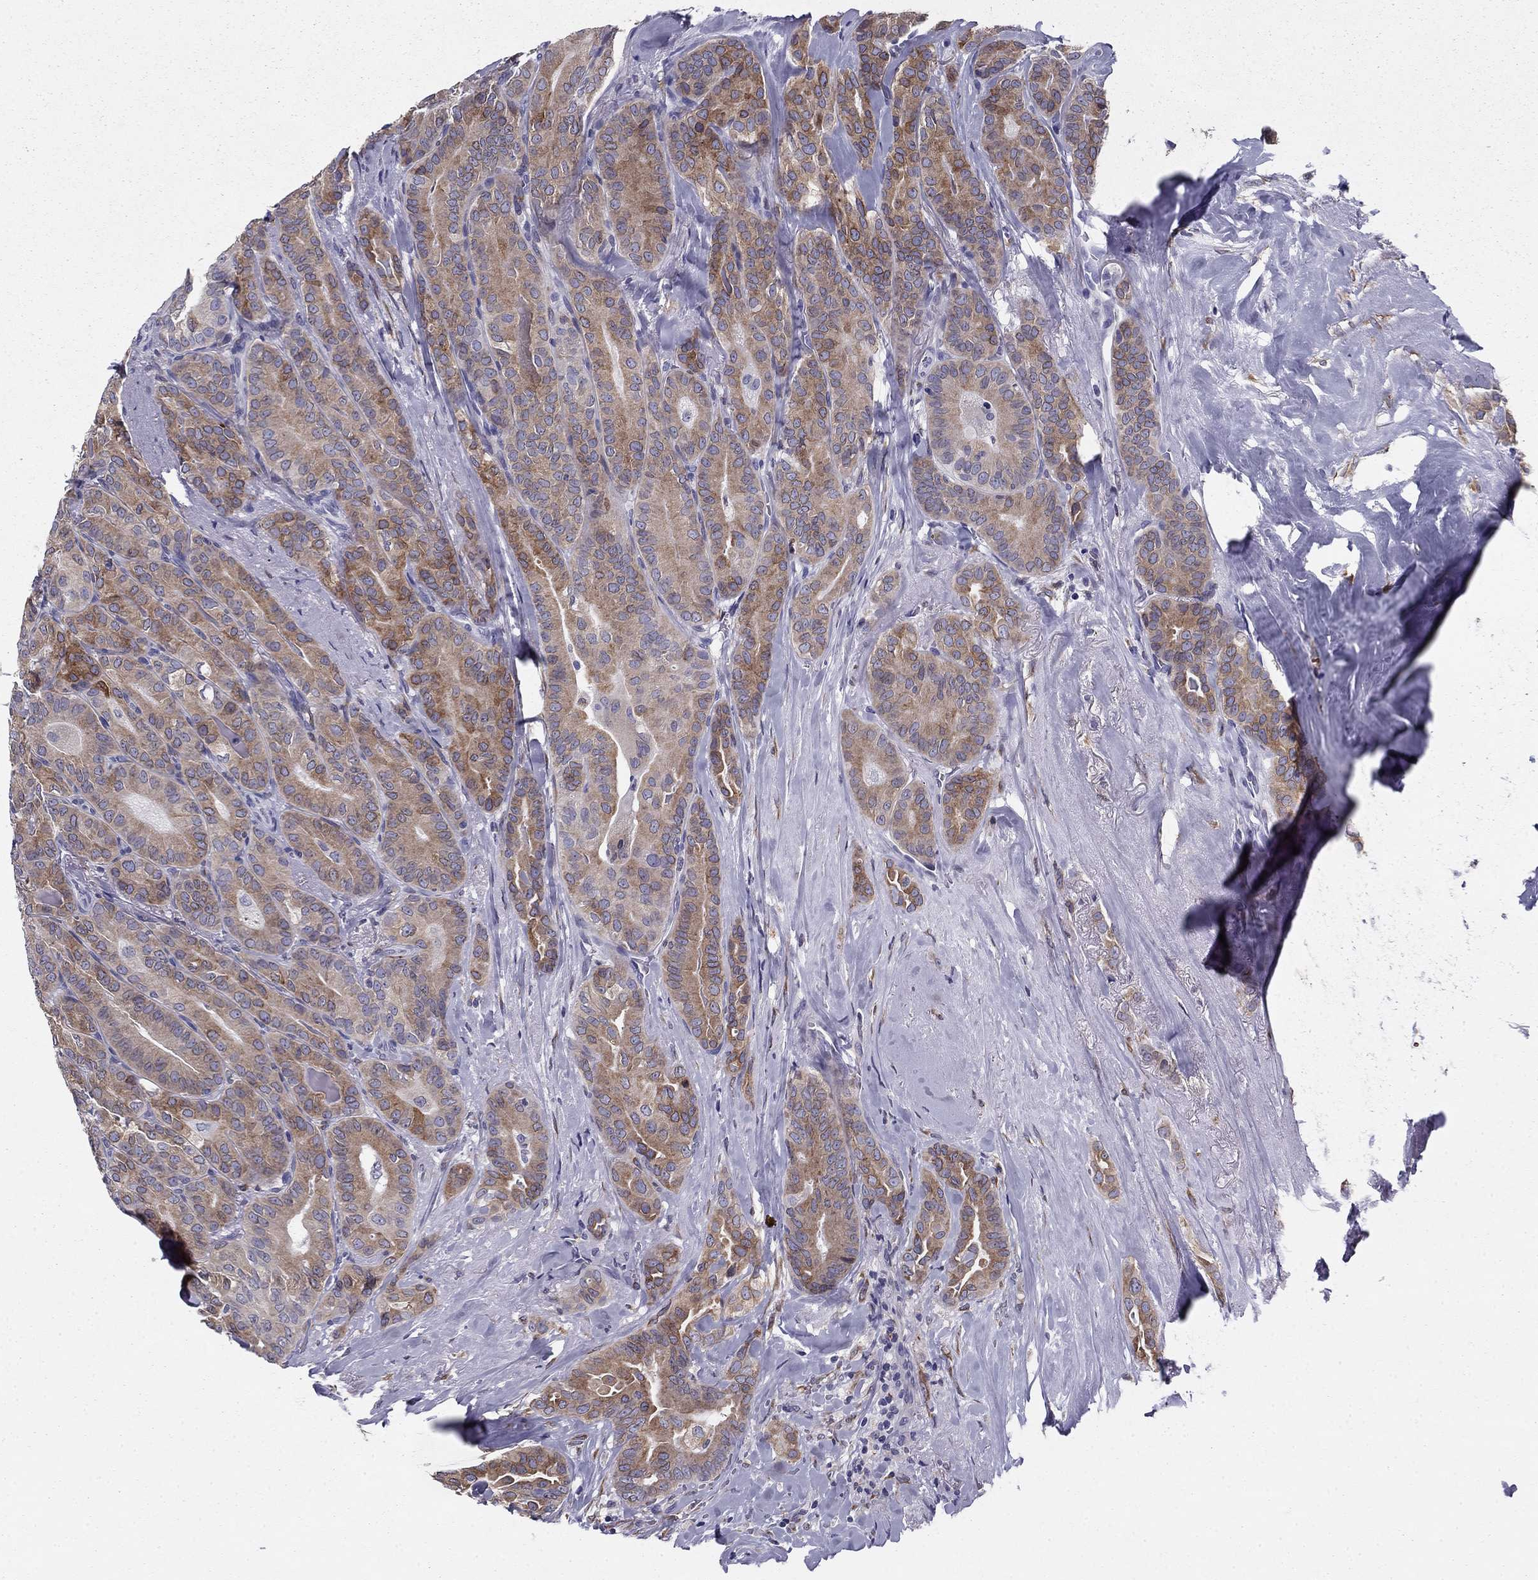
{"staining": {"intensity": "moderate", "quantity": "25%-75%", "location": "cytoplasmic/membranous"}, "tissue": "thyroid cancer", "cell_type": "Tumor cells", "image_type": "cancer", "snomed": [{"axis": "morphology", "description": "Papillary adenocarcinoma, NOS"}, {"axis": "topography", "description": "Thyroid gland"}], "caption": "IHC histopathology image of human thyroid cancer (papillary adenocarcinoma) stained for a protein (brown), which exhibits medium levels of moderate cytoplasmic/membranous staining in approximately 25%-75% of tumor cells.", "gene": "TMED3", "patient": {"sex": "male", "age": 61}}